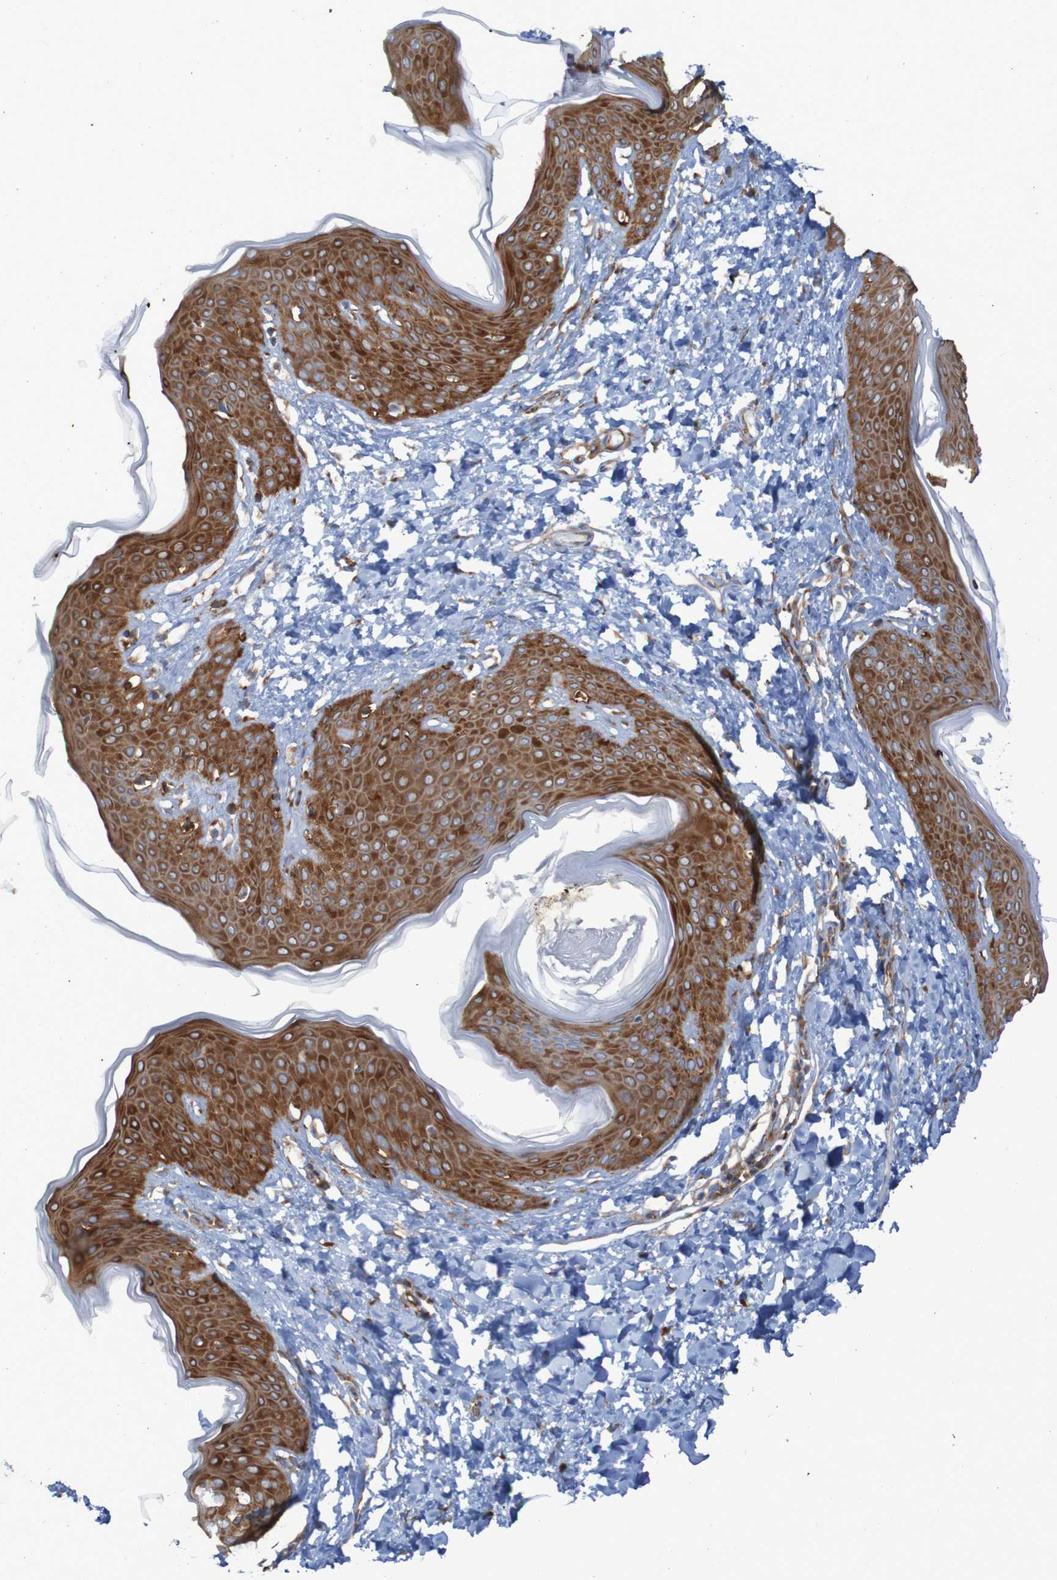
{"staining": {"intensity": "moderate", "quantity": ">75%", "location": "cytoplasmic/membranous"}, "tissue": "skin", "cell_type": "Fibroblasts", "image_type": "normal", "snomed": [{"axis": "morphology", "description": "Normal tissue, NOS"}, {"axis": "topography", "description": "Skin"}], "caption": "A medium amount of moderate cytoplasmic/membranous positivity is seen in about >75% of fibroblasts in benign skin.", "gene": "RPL10", "patient": {"sex": "female", "age": 17}}